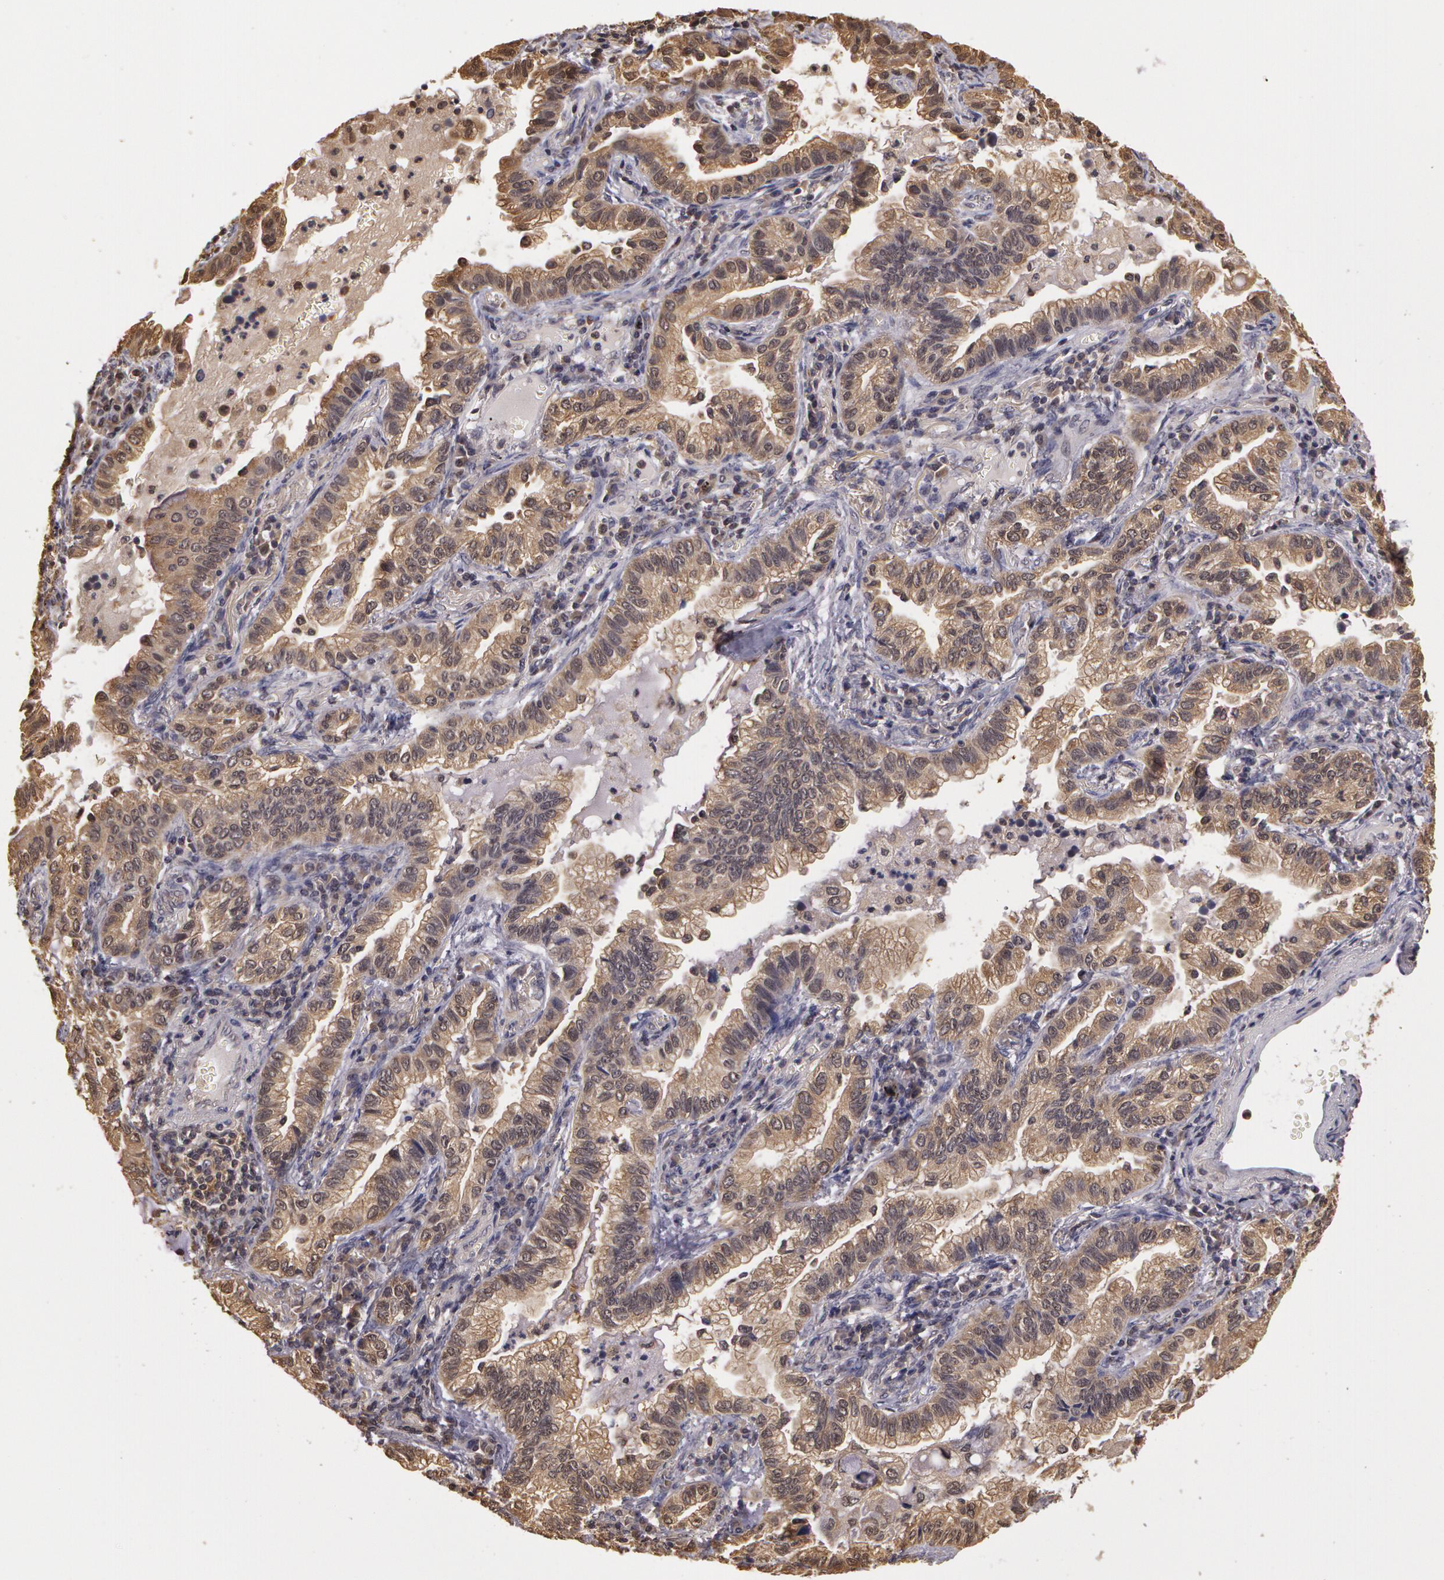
{"staining": {"intensity": "weak", "quantity": "25%-75%", "location": "cytoplasmic/membranous"}, "tissue": "lung cancer", "cell_type": "Tumor cells", "image_type": "cancer", "snomed": [{"axis": "morphology", "description": "Adenocarcinoma, NOS"}, {"axis": "topography", "description": "Lung"}], "caption": "Tumor cells exhibit low levels of weak cytoplasmic/membranous positivity in approximately 25%-75% of cells in lung adenocarcinoma.", "gene": "AHSA1", "patient": {"sex": "female", "age": 50}}